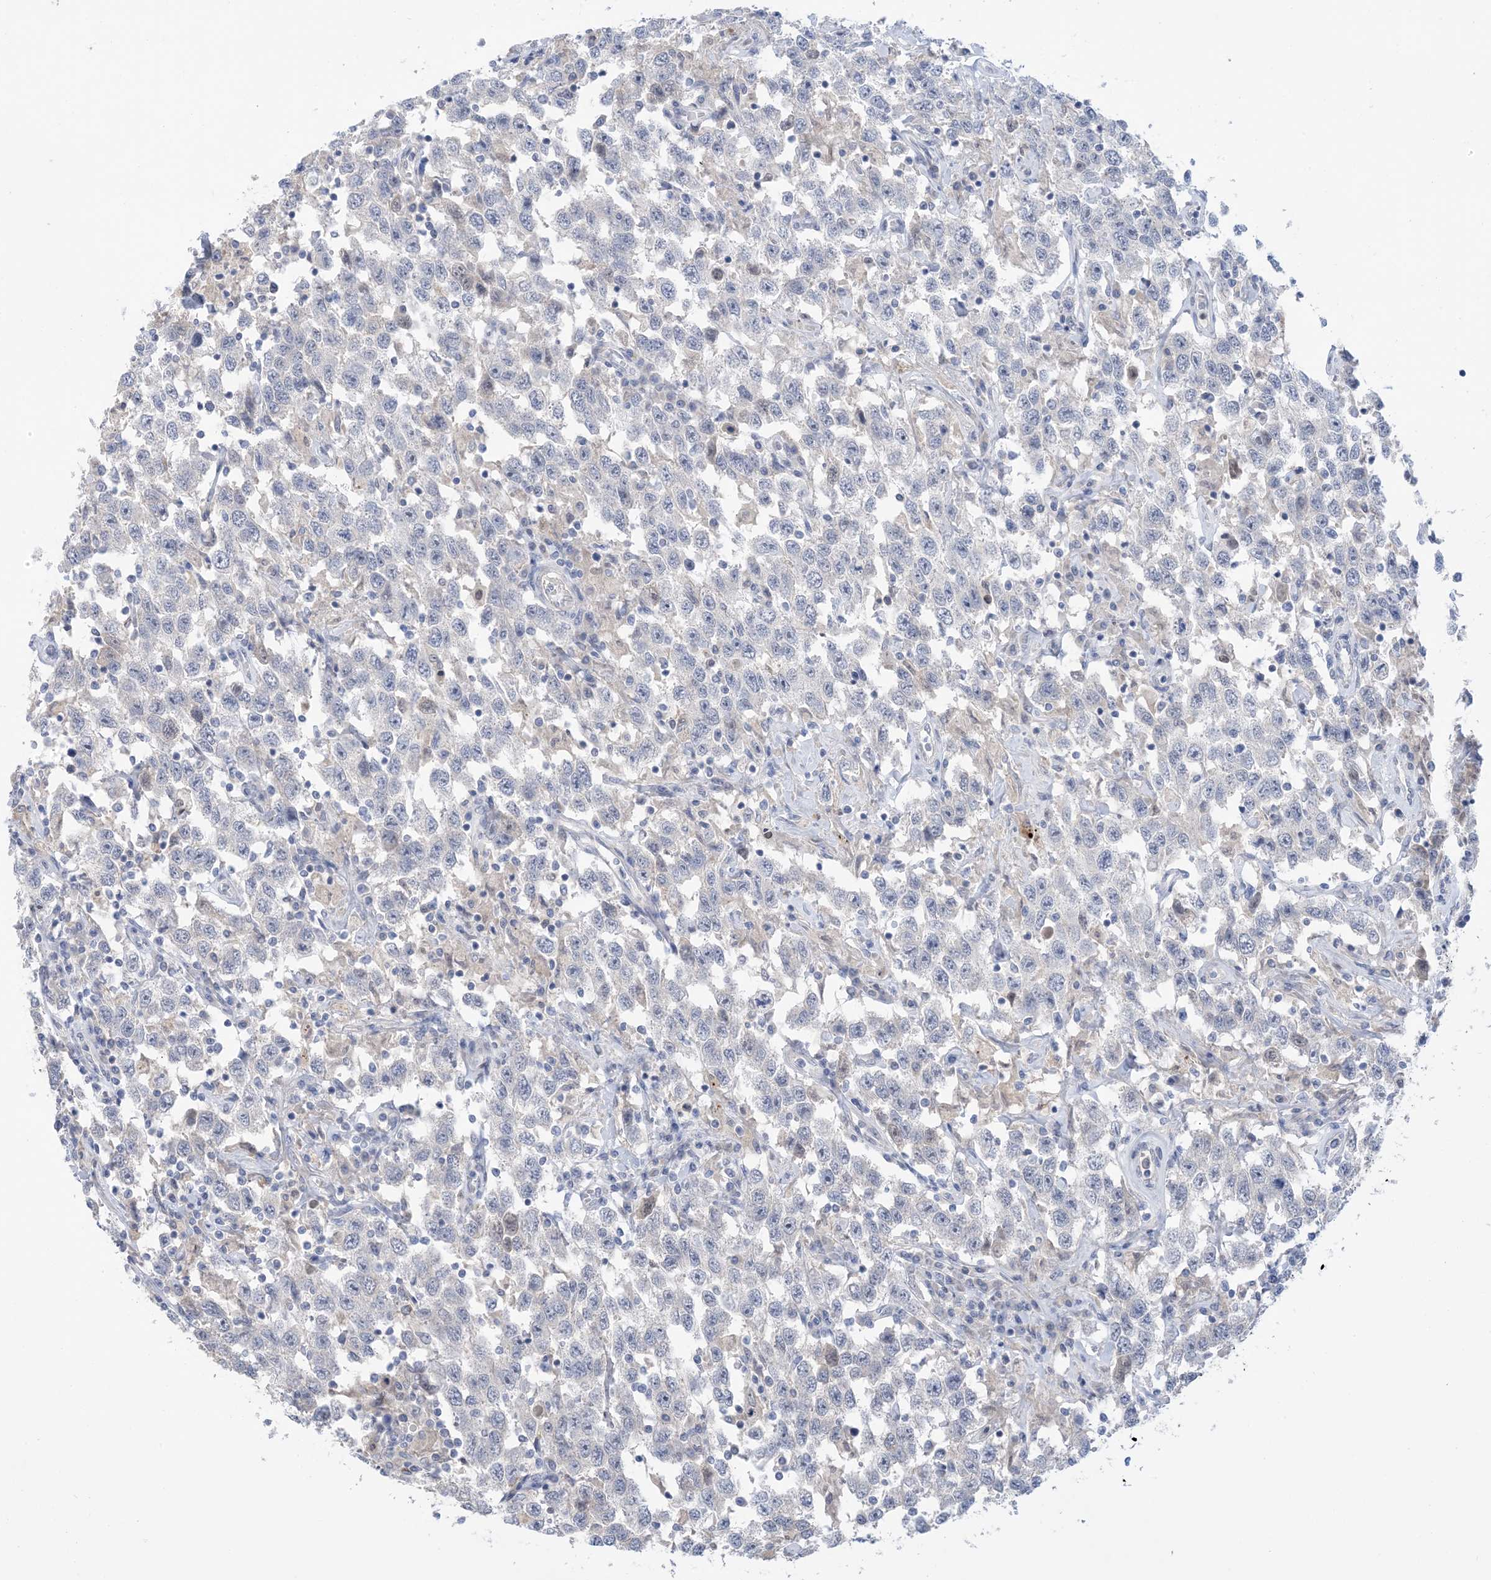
{"staining": {"intensity": "negative", "quantity": "none", "location": "none"}, "tissue": "testis cancer", "cell_type": "Tumor cells", "image_type": "cancer", "snomed": [{"axis": "morphology", "description": "Seminoma, NOS"}, {"axis": "topography", "description": "Testis"}], "caption": "Immunohistochemical staining of testis cancer (seminoma) demonstrates no significant expression in tumor cells. Brightfield microscopy of IHC stained with DAB (brown) and hematoxylin (blue), captured at high magnification.", "gene": "TTYH1", "patient": {"sex": "male", "age": 41}}